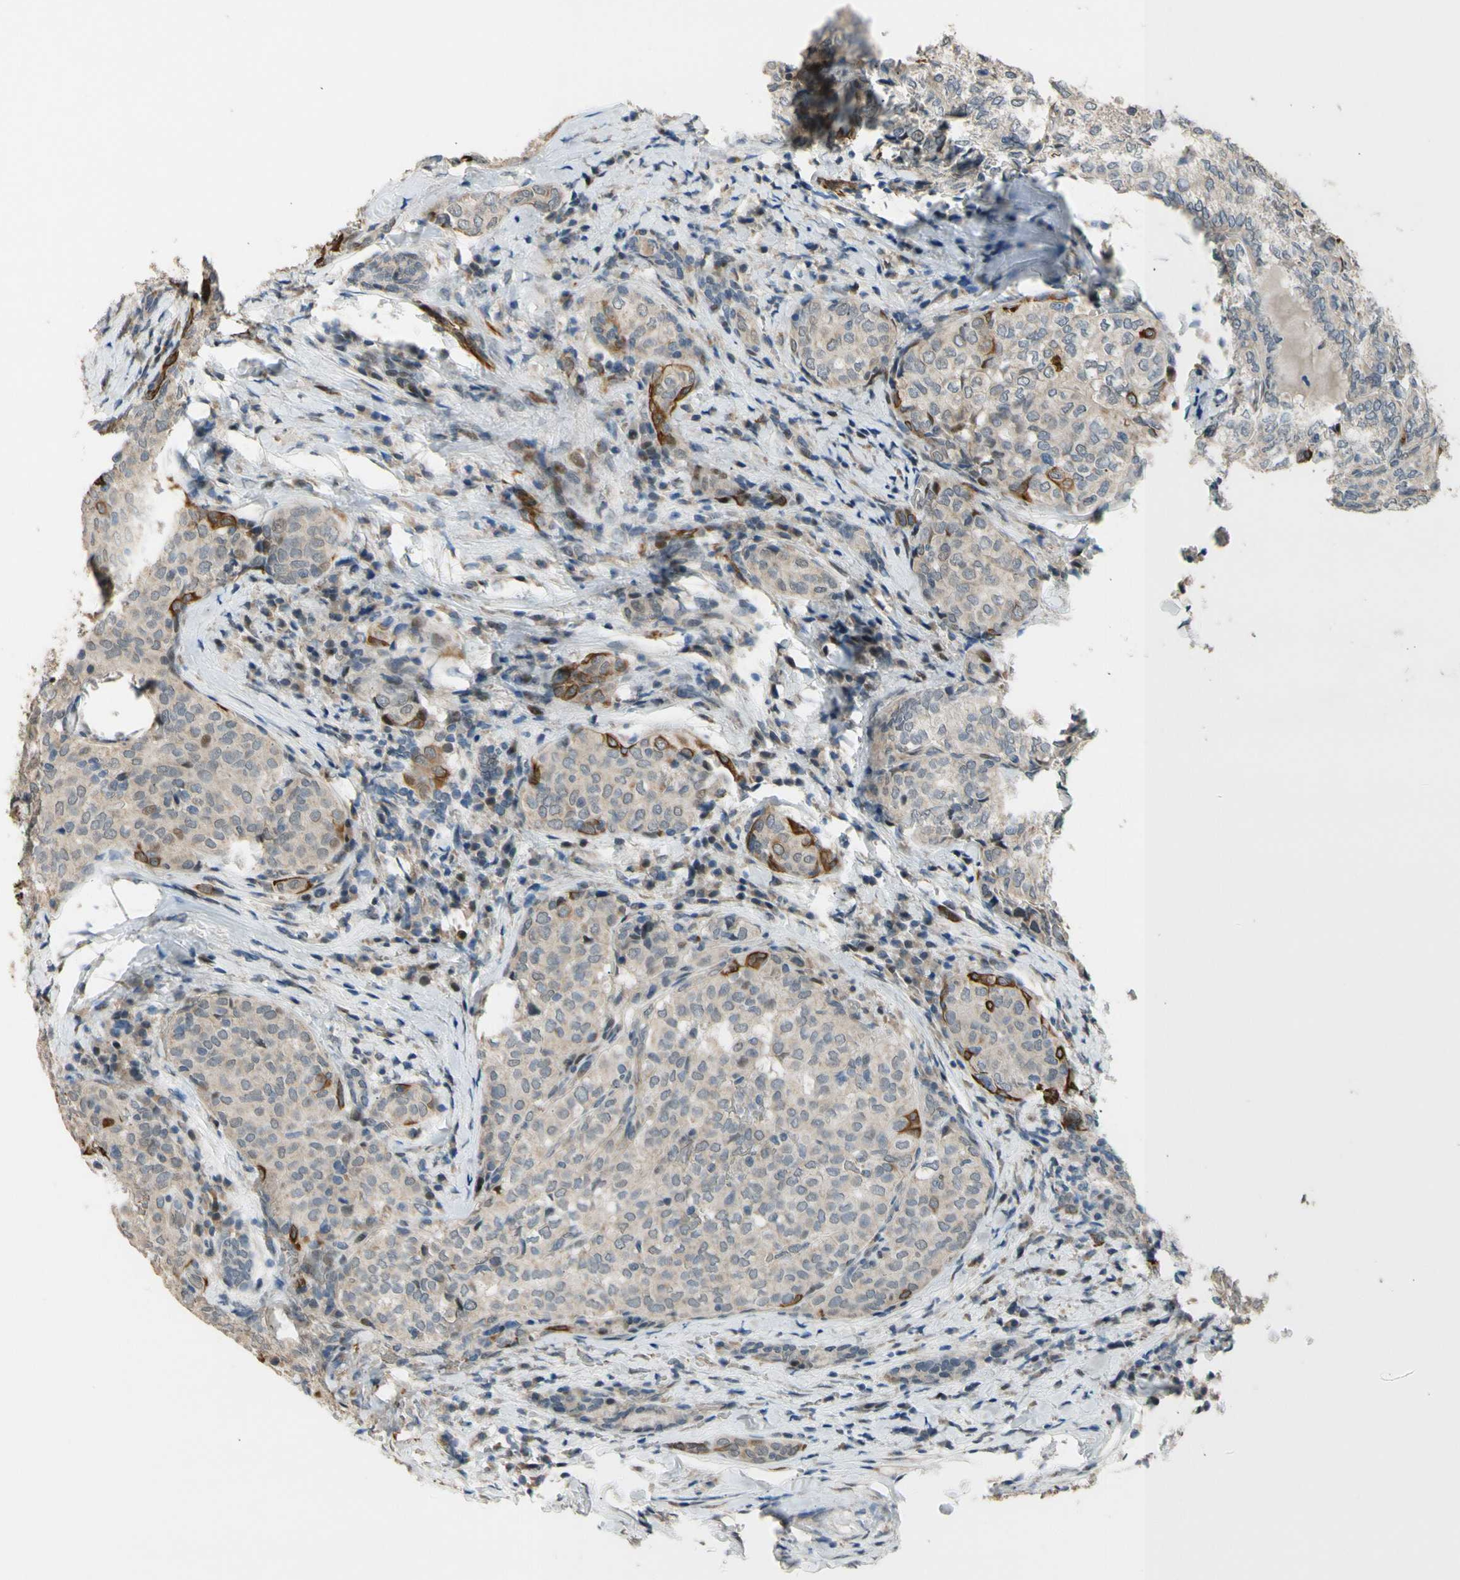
{"staining": {"intensity": "moderate", "quantity": "<25%", "location": "cytoplasmic/membranous"}, "tissue": "thyroid cancer", "cell_type": "Tumor cells", "image_type": "cancer", "snomed": [{"axis": "morphology", "description": "Normal tissue, NOS"}, {"axis": "morphology", "description": "Papillary adenocarcinoma, NOS"}, {"axis": "topography", "description": "Thyroid gland"}], "caption": "Protein staining displays moderate cytoplasmic/membranous expression in approximately <25% of tumor cells in papillary adenocarcinoma (thyroid).", "gene": "ZNF184", "patient": {"sex": "female", "age": 30}}